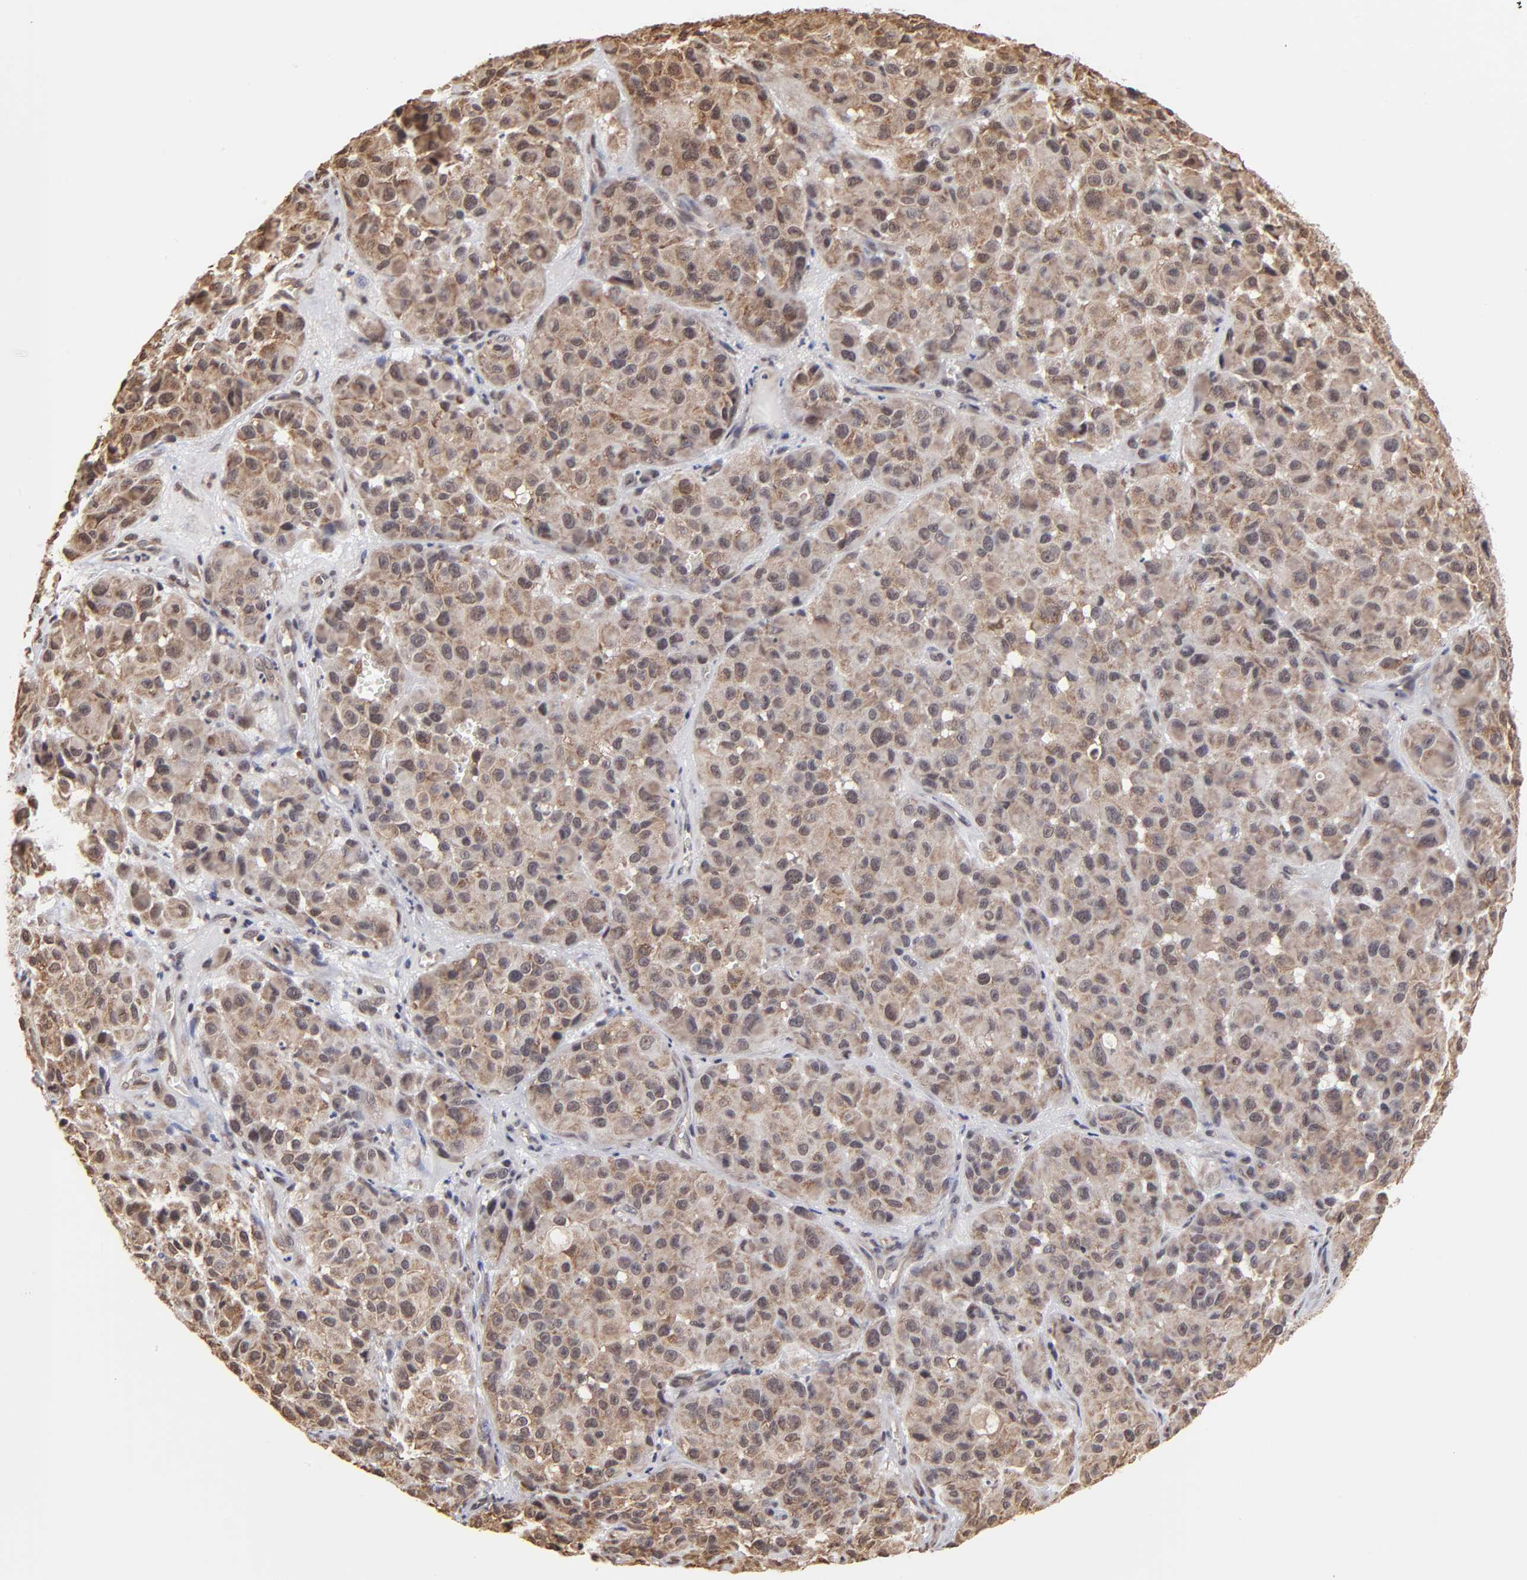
{"staining": {"intensity": "weak", "quantity": "25%-75%", "location": "cytoplasmic/membranous,nuclear"}, "tissue": "melanoma", "cell_type": "Tumor cells", "image_type": "cancer", "snomed": [{"axis": "morphology", "description": "Malignant melanoma, NOS"}, {"axis": "topography", "description": "Skin"}], "caption": "Immunohistochemistry (IHC) of human malignant melanoma displays low levels of weak cytoplasmic/membranous and nuclear positivity in approximately 25%-75% of tumor cells.", "gene": "BRPF1", "patient": {"sex": "female", "age": 21}}